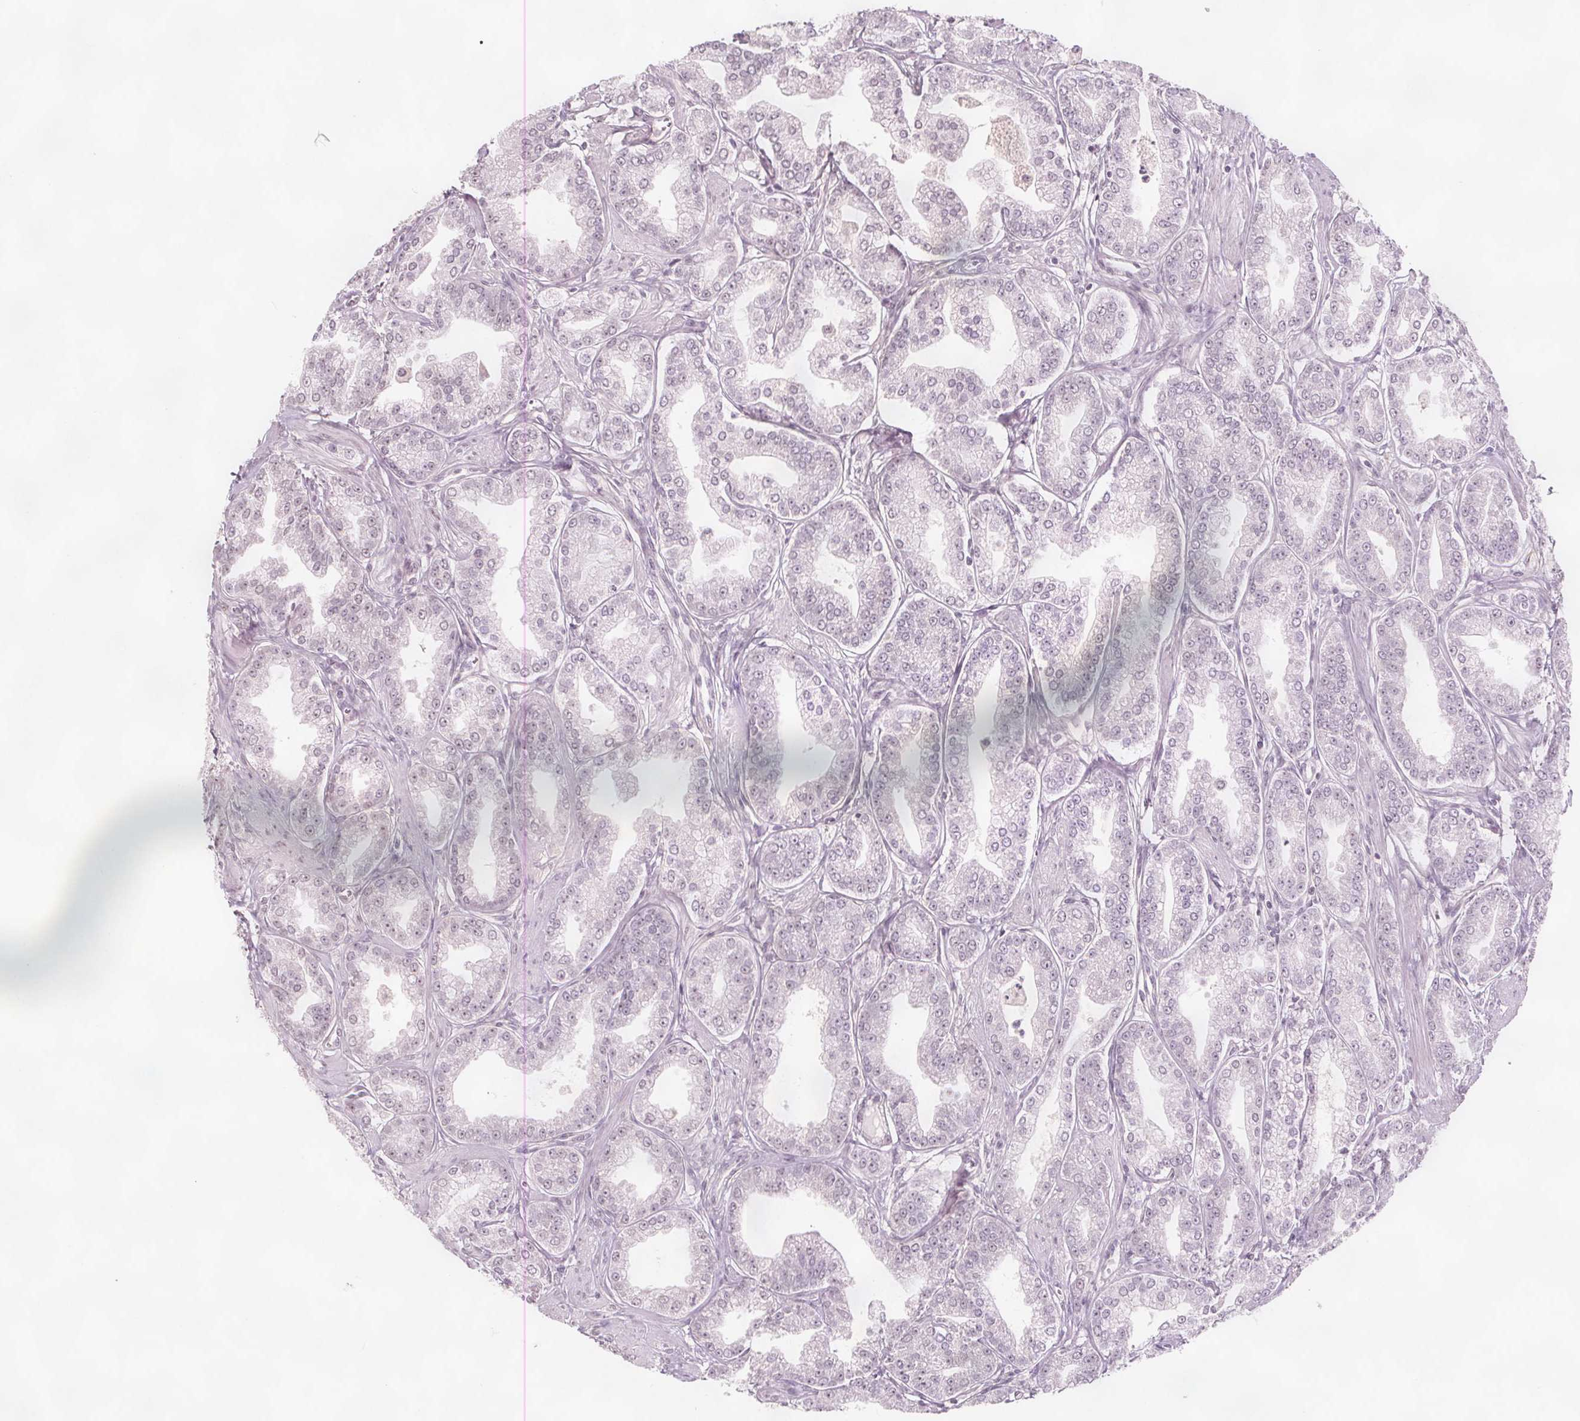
{"staining": {"intensity": "negative", "quantity": "none", "location": "none"}, "tissue": "prostate cancer", "cell_type": "Tumor cells", "image_type": "cancer", "snomed": [{"axis": "morphology", "description": "Adenocarcinoma, NOS"}, {"axis": "topography", "description": "Prostate"}], "caption": "Prostate adenocarcinoma was stained to show a protein in brown. There is no significant positivity in tumor cells. (Brightfield microscopy of DAB (3,3'-diaminobenzidine) immunohistochemistry (IHC) at high magnification).", "gene": "C1orf167", "patient": {"sex": "male", "age": 71}}